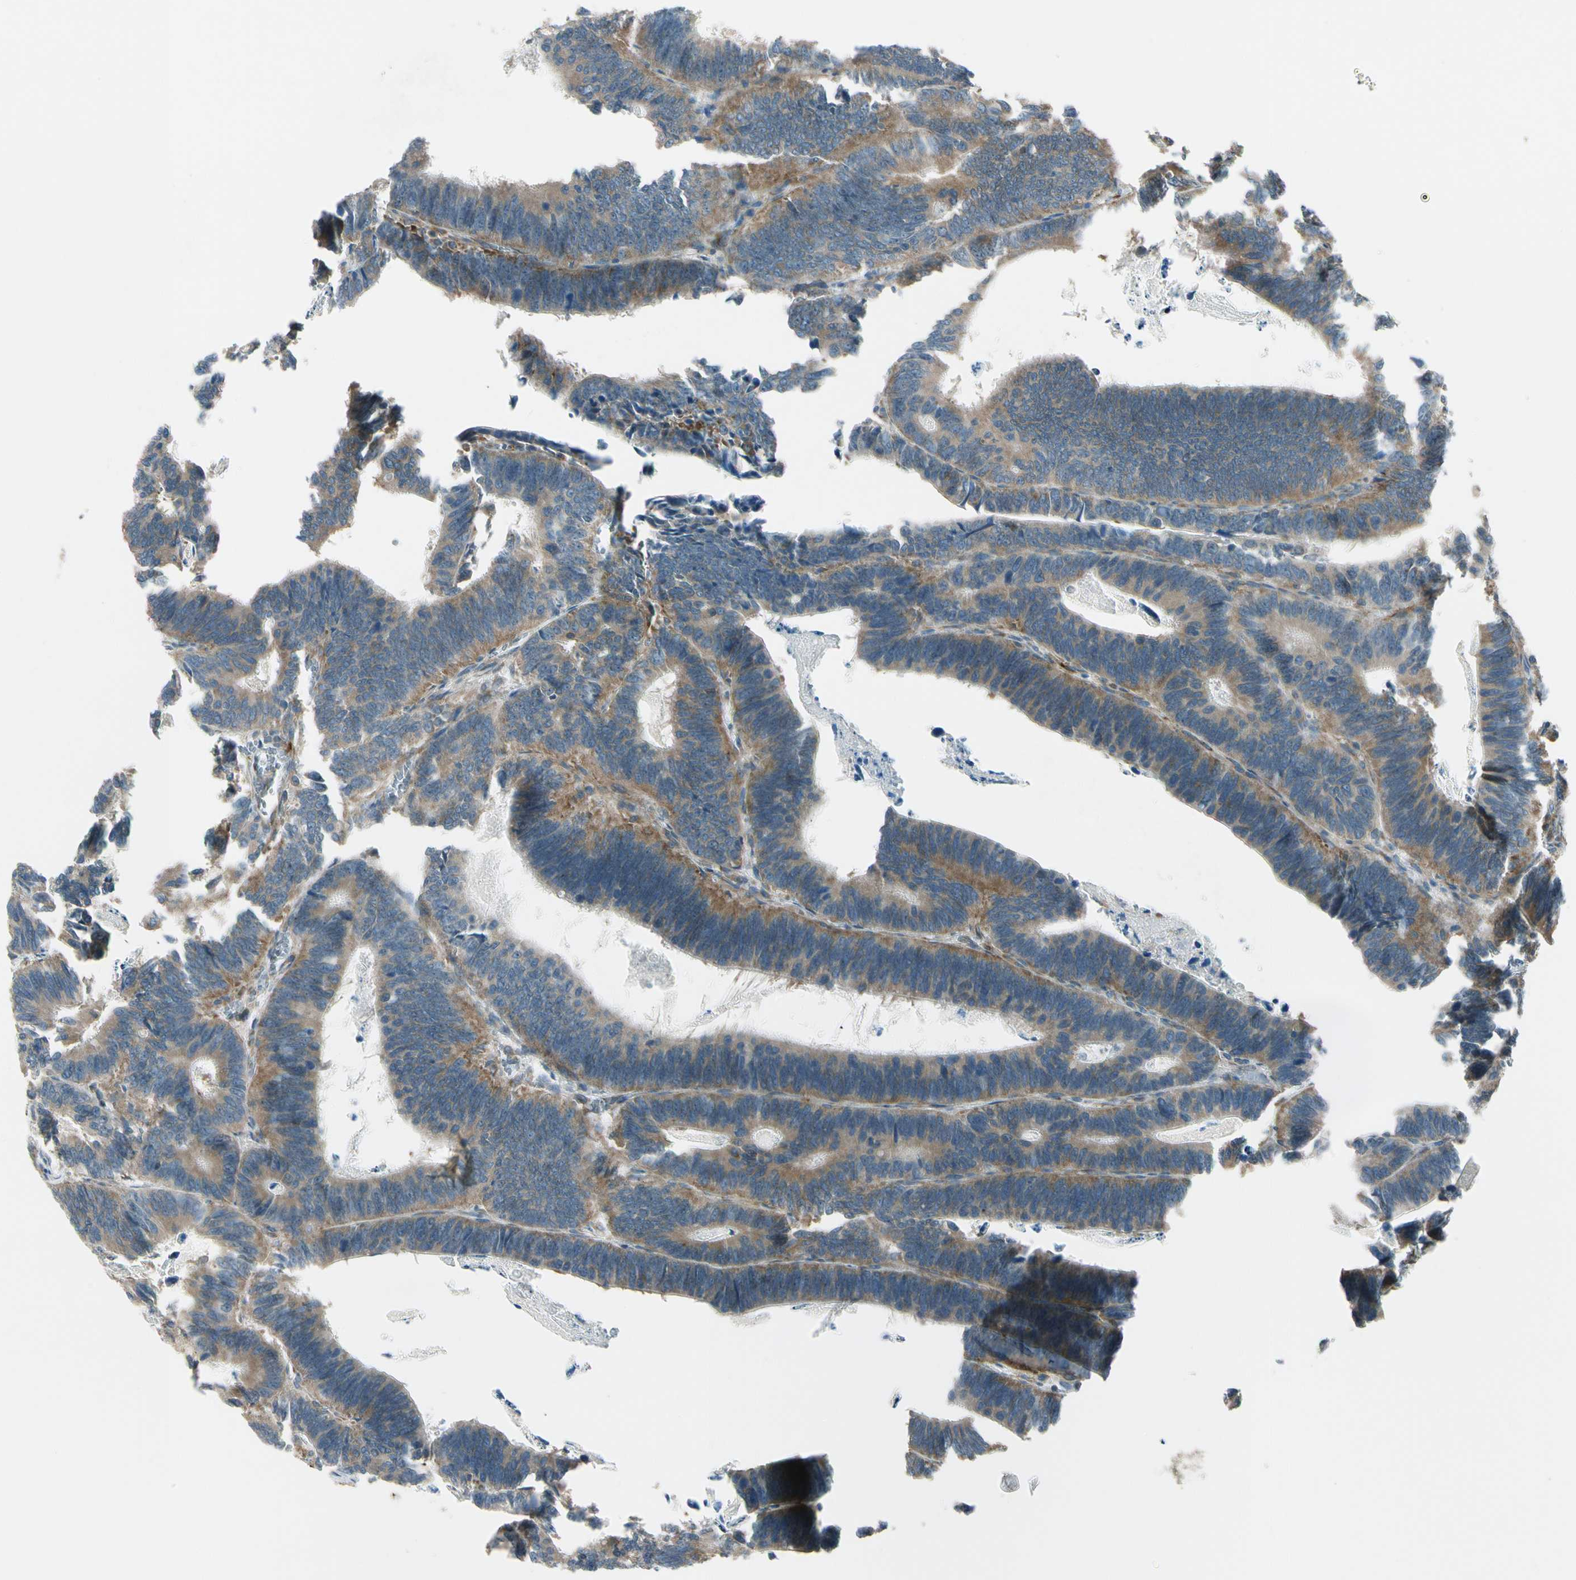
{"staining": {"intensity": "moderate", "quantity": ">75%", "location": "cytoplasmic/membranous"}, "tissue": "colorectal cancer", "cell_type": "Tumor cells", "image_type": "cancer", "snomed": [{"axis": "morphology", "description": "Adenocarcinoma, NOS"}, {"axis": "topography", "description": "Colon"}], "caption": "Immunohistochemical staining of colorectal cancer (adenocarcinoma) exhibits medium levels of moderate cytoplasmic/membranous protein positivity in approximately >75% of tumor cells.", "gene": "TRIO", "patient": {"sex": "male", "age": 72}}